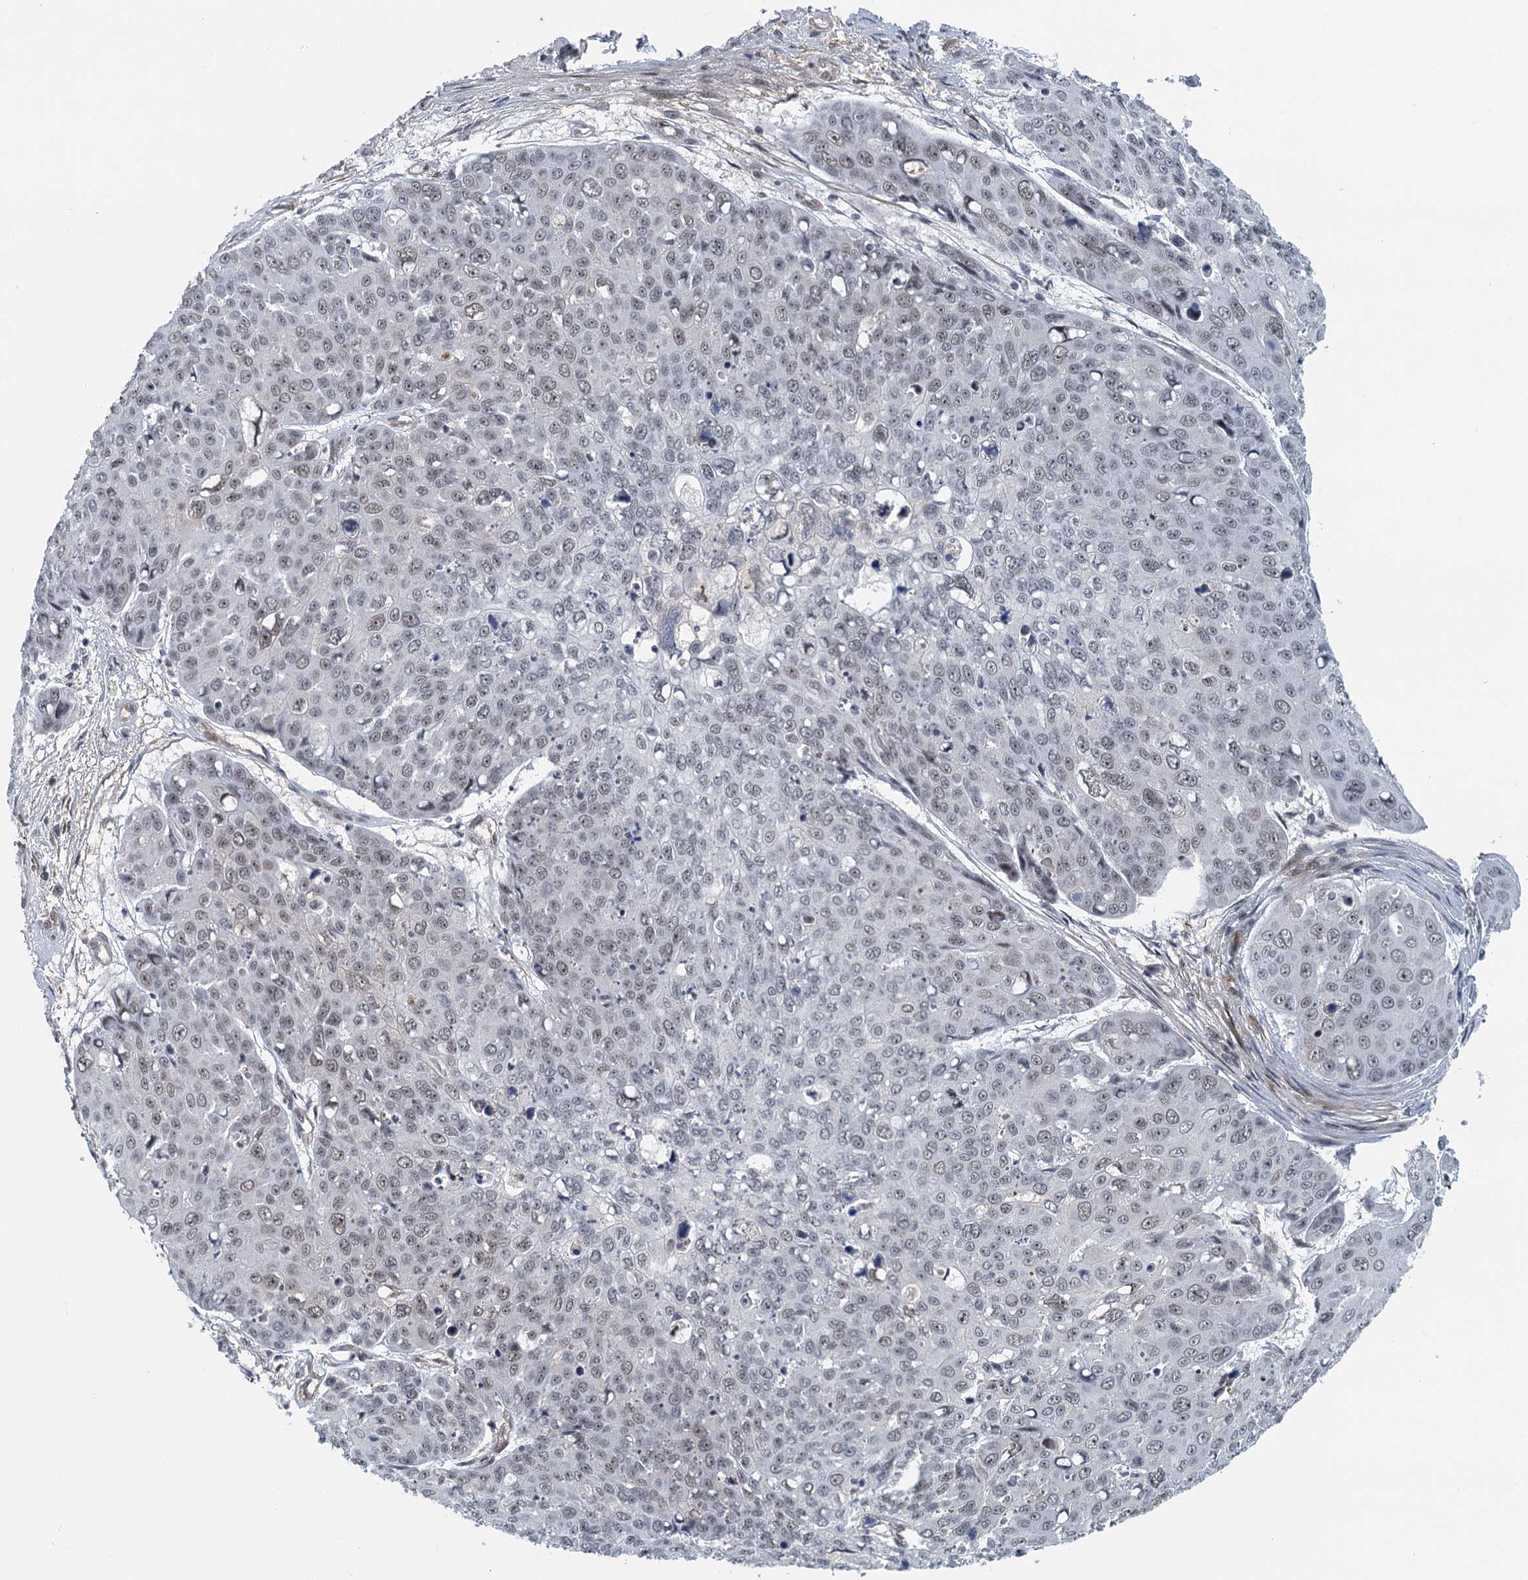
{"staining": {"intensity": "weak", "quantity": ">75%", "location": "nuclear"}, "tissue": "skin cancer", "cell_type": "Tumor cells", "image_type": "cancer", "snomed": [{"axis": "morphology", "description": "Squamous cell carcinoma, NOS"}, {"axis": "topography", "description": "Skin"}], "caption": "Human skin squamous cell carcinoma stained for a protein (brown) demonstrates weak nuclear positive staining in about >75% of tumor cells.", "gene": "TAS2R42", "patient": {"sex": "male", "age": 71}}